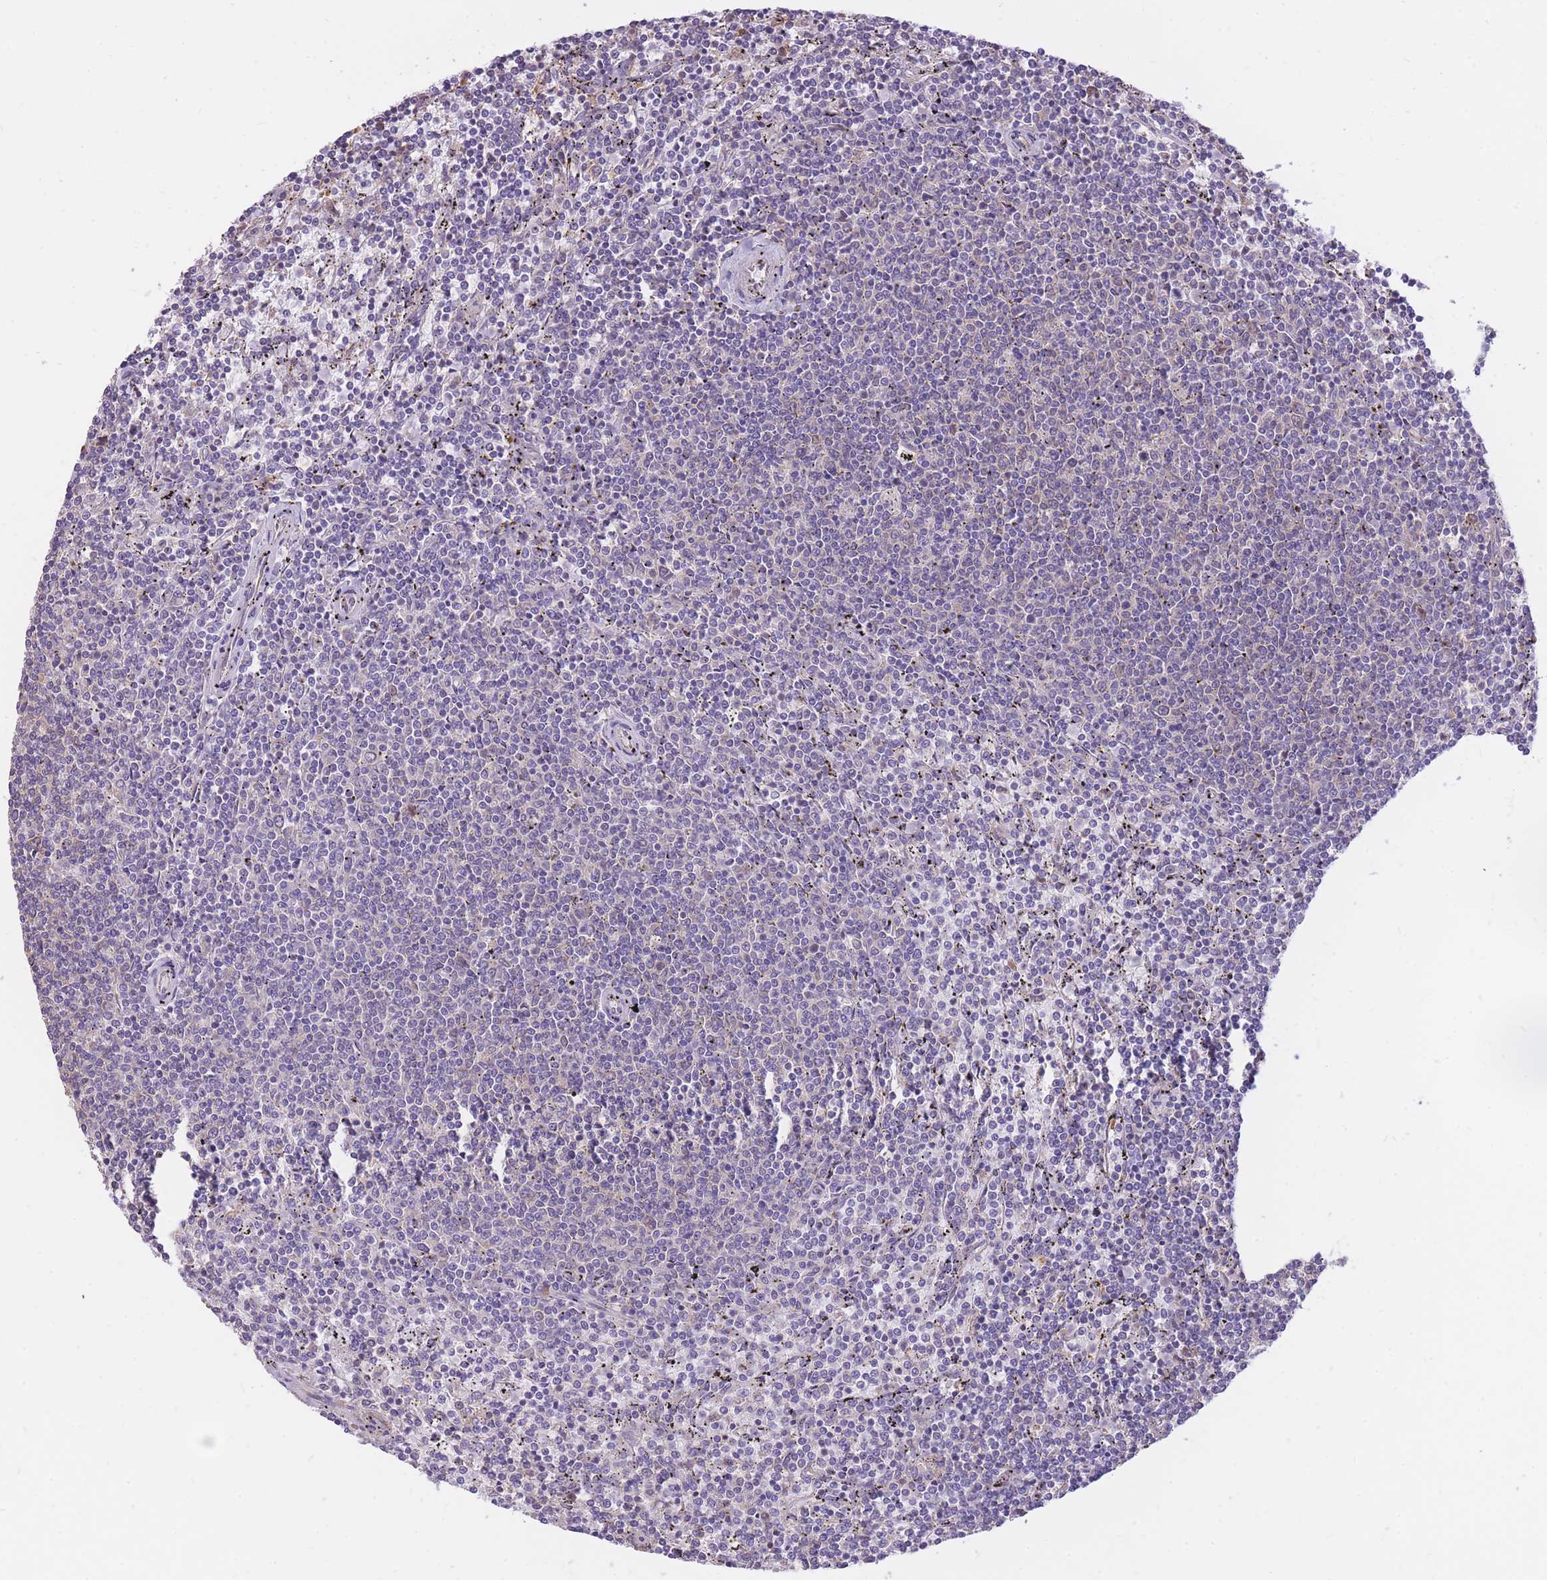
{"staining": {"intensity": "negative", "quantity": "none", "location": "none"}, "tissue": "lymphoma", "cell_type": "Tumor cells", "image_type": "cancer", "snomed": [{"axis": "morphology", "description": "Malignant lymphoma, non-Hodgkin's type, Low grade"}, {"axis": "topography", "description": "Spleen"}], "caption": "There is no significant staining in tumor cells of lymphoma.", "gene": "GBP7", "patient": {"sex": "female", "age": 50}}